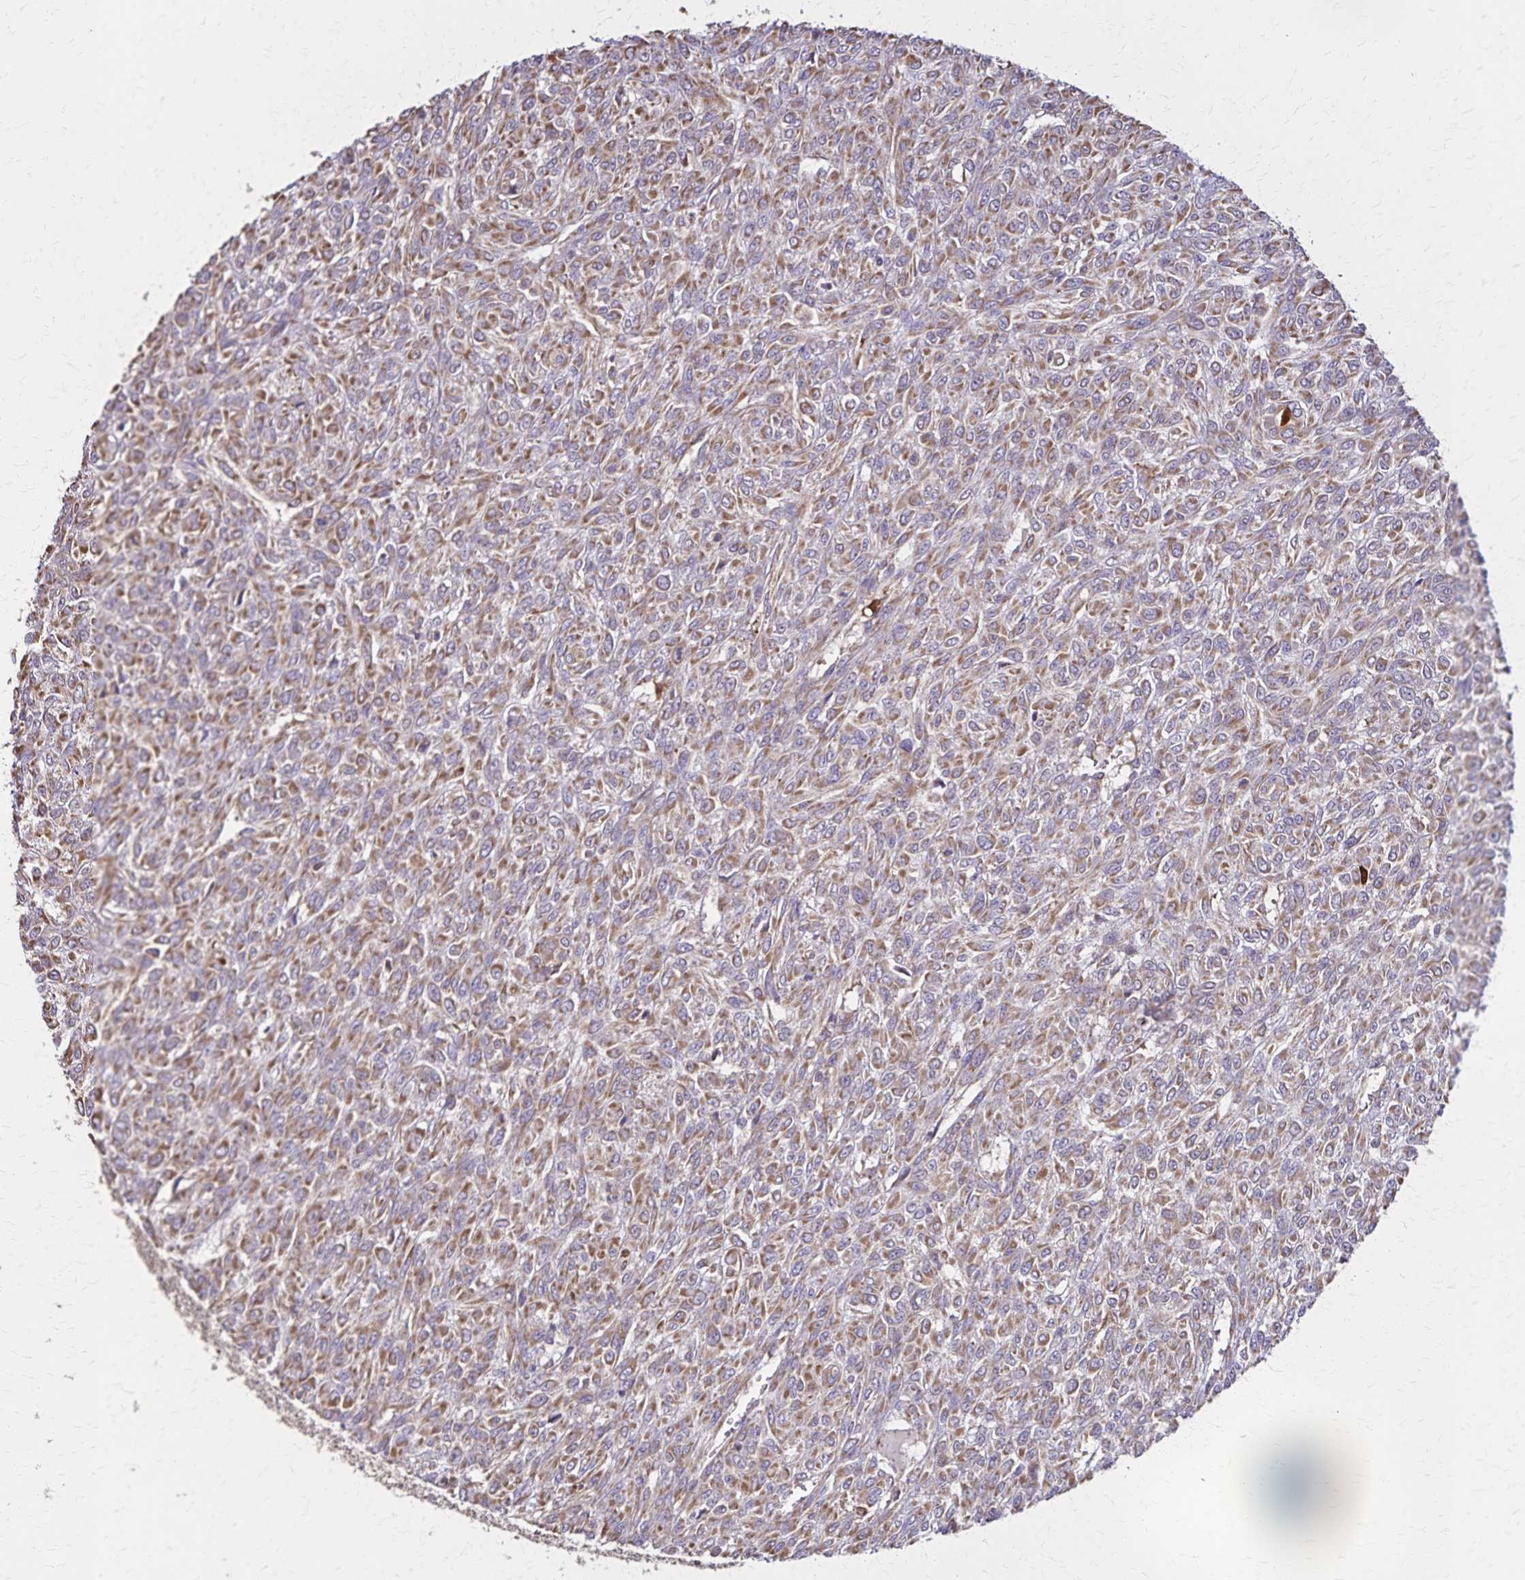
{"staining": {"intensity": "moderate", "quantity": ">75%", "location": "cytoplasmic/membranous"}, "tissue": "renal cancer", "cell_type": "Tumor cells", "image_type": "cancer", "snomed": [{"axis": "morphology", "description": "Adenocarcinoma, NOS"}, {"axis": "topography", "description": "Kidney"}], "caption": "A brown stain highlights moderate cytoplasmic/membranous staining of a protein in renal cancer (adenocarcinoma) tumor cells.", "gene": "RNF10", "patient": {"sex": "male", "age": 58}}